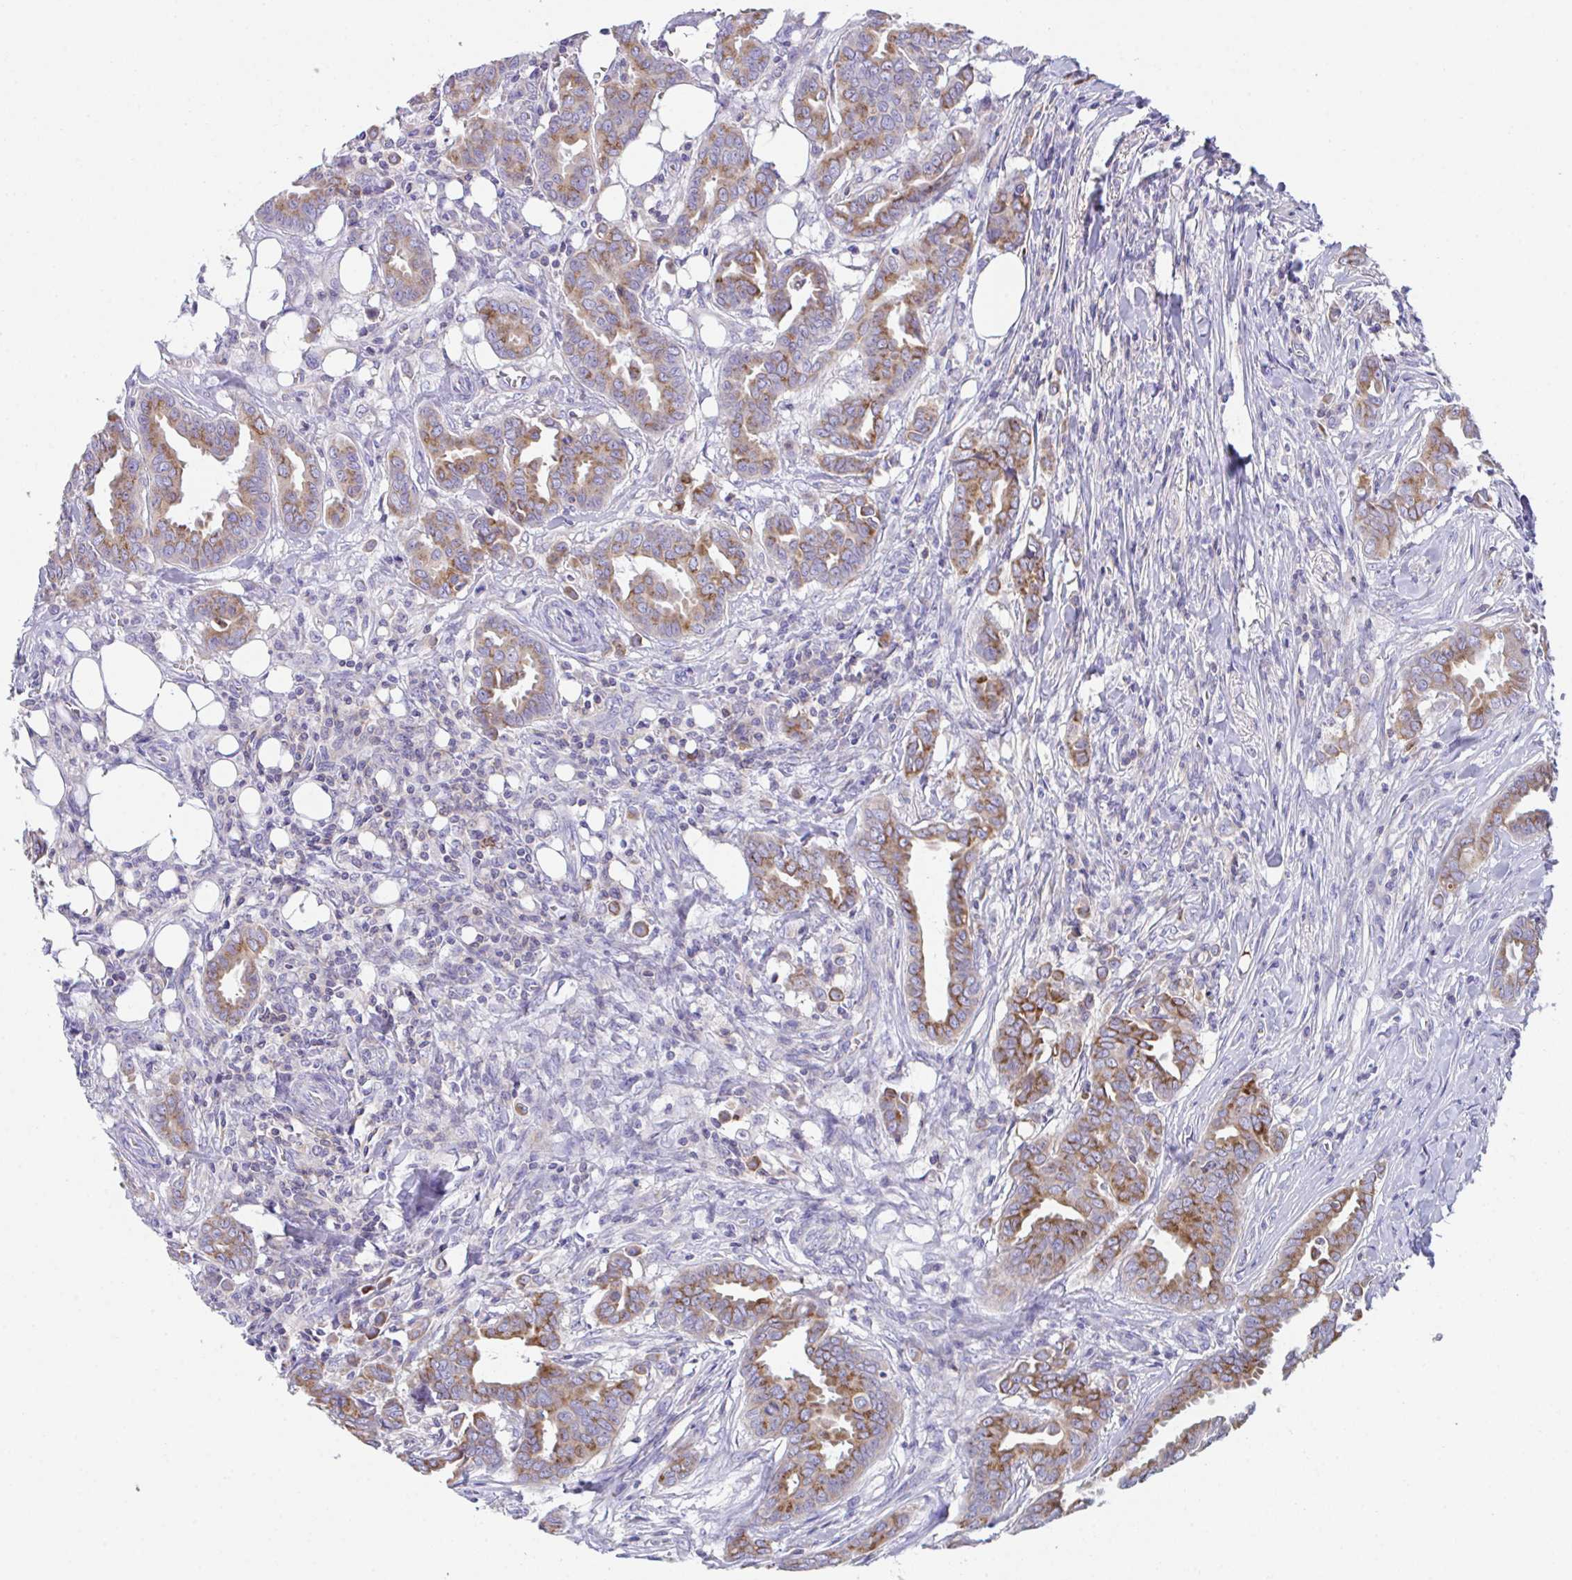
{"staining": {"intensity": "moderate", "quantity": ">75%", "location": "cytoplasmic/membranous"}, "tissue": "breast cancer", "cell_type": "Tumor cells", "image_type": "cancer", "snomed": [{"axis": "morphology", "description": "Duct carcinoma"}, {"axis": "topography", "description": "Breast"}], "caption": "High-magnification brightfield microscopy of breast intraductal carcinoma stained with DAB (brown) and counterstained with hematoxylin (blue). tumor cells exhibit moderate cytoplasmic/membranous staining is identified in about>75% of cells. The protein is shown in brown color, while the nuclei are stained blue.", "gene": "MIA3", "patient": {"sex": "female", "age": 45}}